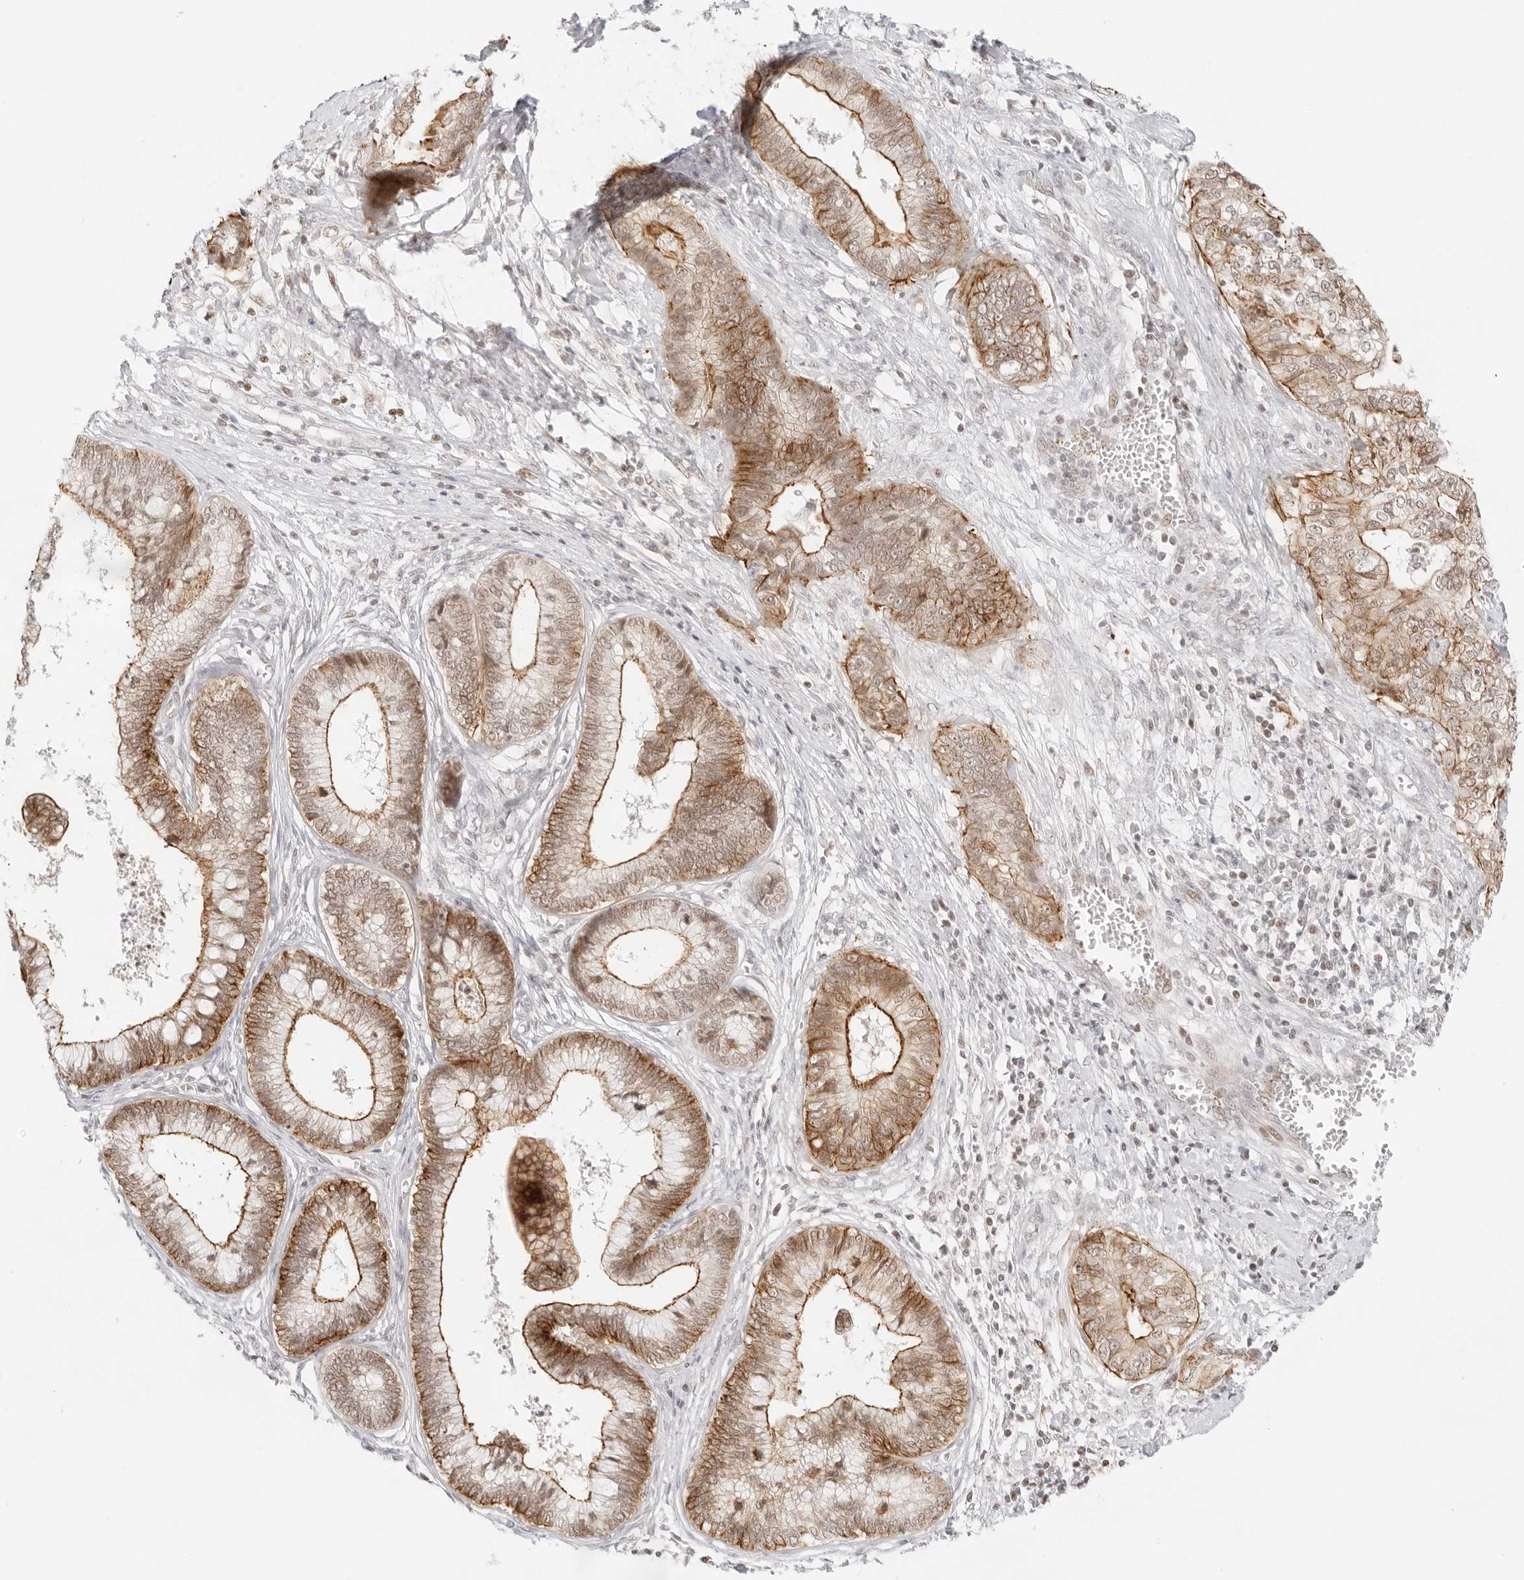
{"staining": {"intensity": "moderate", "quantity": ">75%", "location": "cytoplasmic/membranous,nuclear"}, "tissue": "cervical cancer", "cell_type": "Tumor cells", "image_type": "cancer", "snomed": [{"axis": "morphology", "description": "Adenocarcinoma, NOS"}, {"axis": "topography", "description": "Cervix"}], "caption": "Cervical cancer (adenocarcinoma) stained with DAB (3,3'-diaminobenzidine) immunohistochemistry shows medium levels of moderate cytoplasmic/membranous and nuclear staining in approximately >75% of tumor cells.", "gene": "GNAS", "patient": {"sex": "female", "age": 44}}